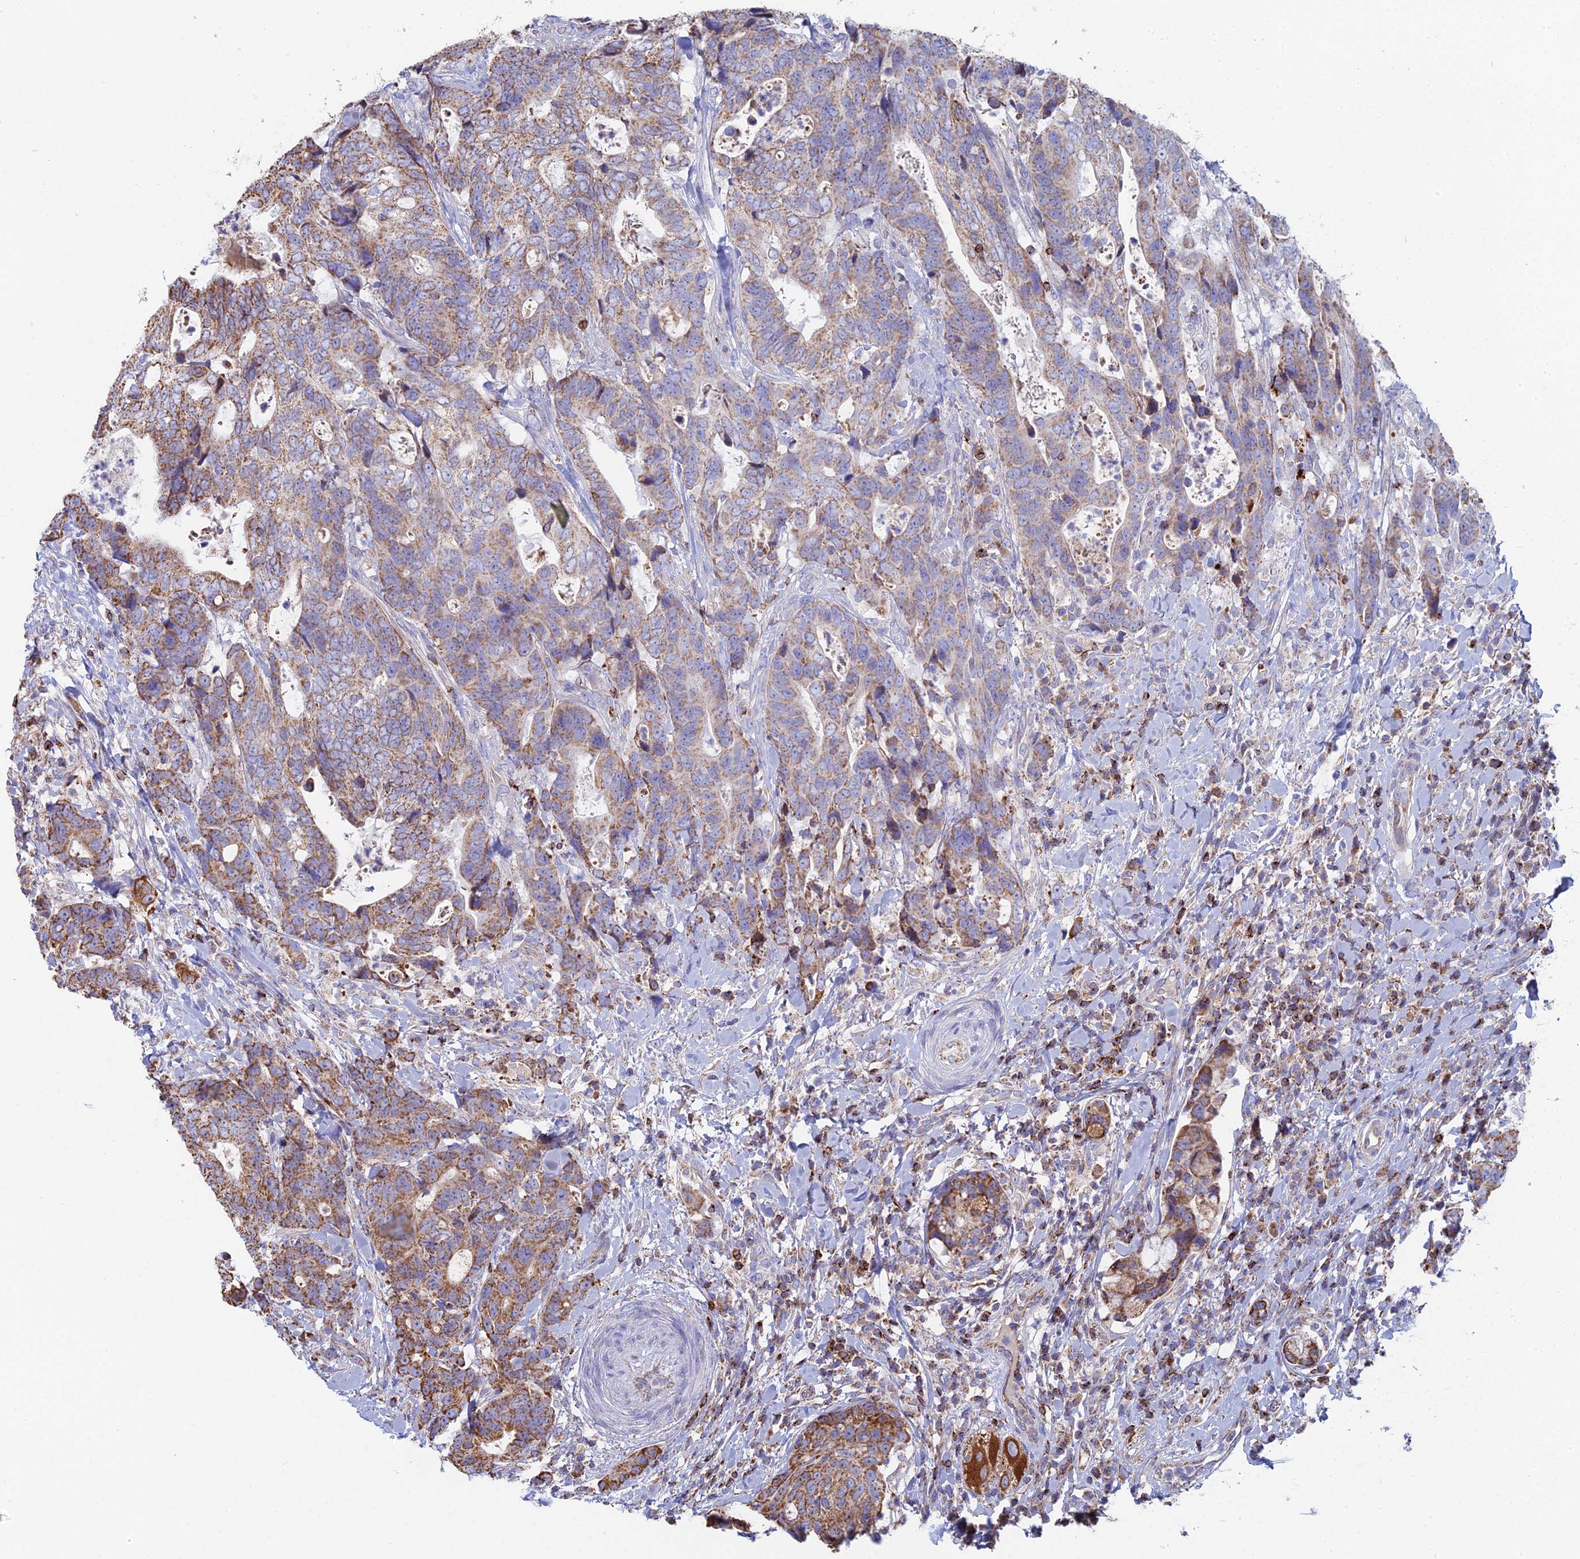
{"staining": {"intensity": "moderate", "quantity": ">75%", "location": "cytoplasmic/membranous"}, "tissue": "colorectal cancer", "cell_type": "Tumor cells", "image_type": "cancer", "snomed": [{"axis": "morphology", "description": "Adenocarcinoma, NOS"}, {"axis": "topography", "description": "Colon"}], "caption": "The image exhibits a brown stain indicating the presence of a protein in the cytoplasmic/membranous of tumor cells in colorectal adenocarcinoma. Using DAB (3,3'-diaminobenzidine) (brown) and hematoxylin (blue) stains, captured at high magnification using brightfield microscopy.", "gene": "SPOCK2", "patient": {"sex": "female", "age": 82}}